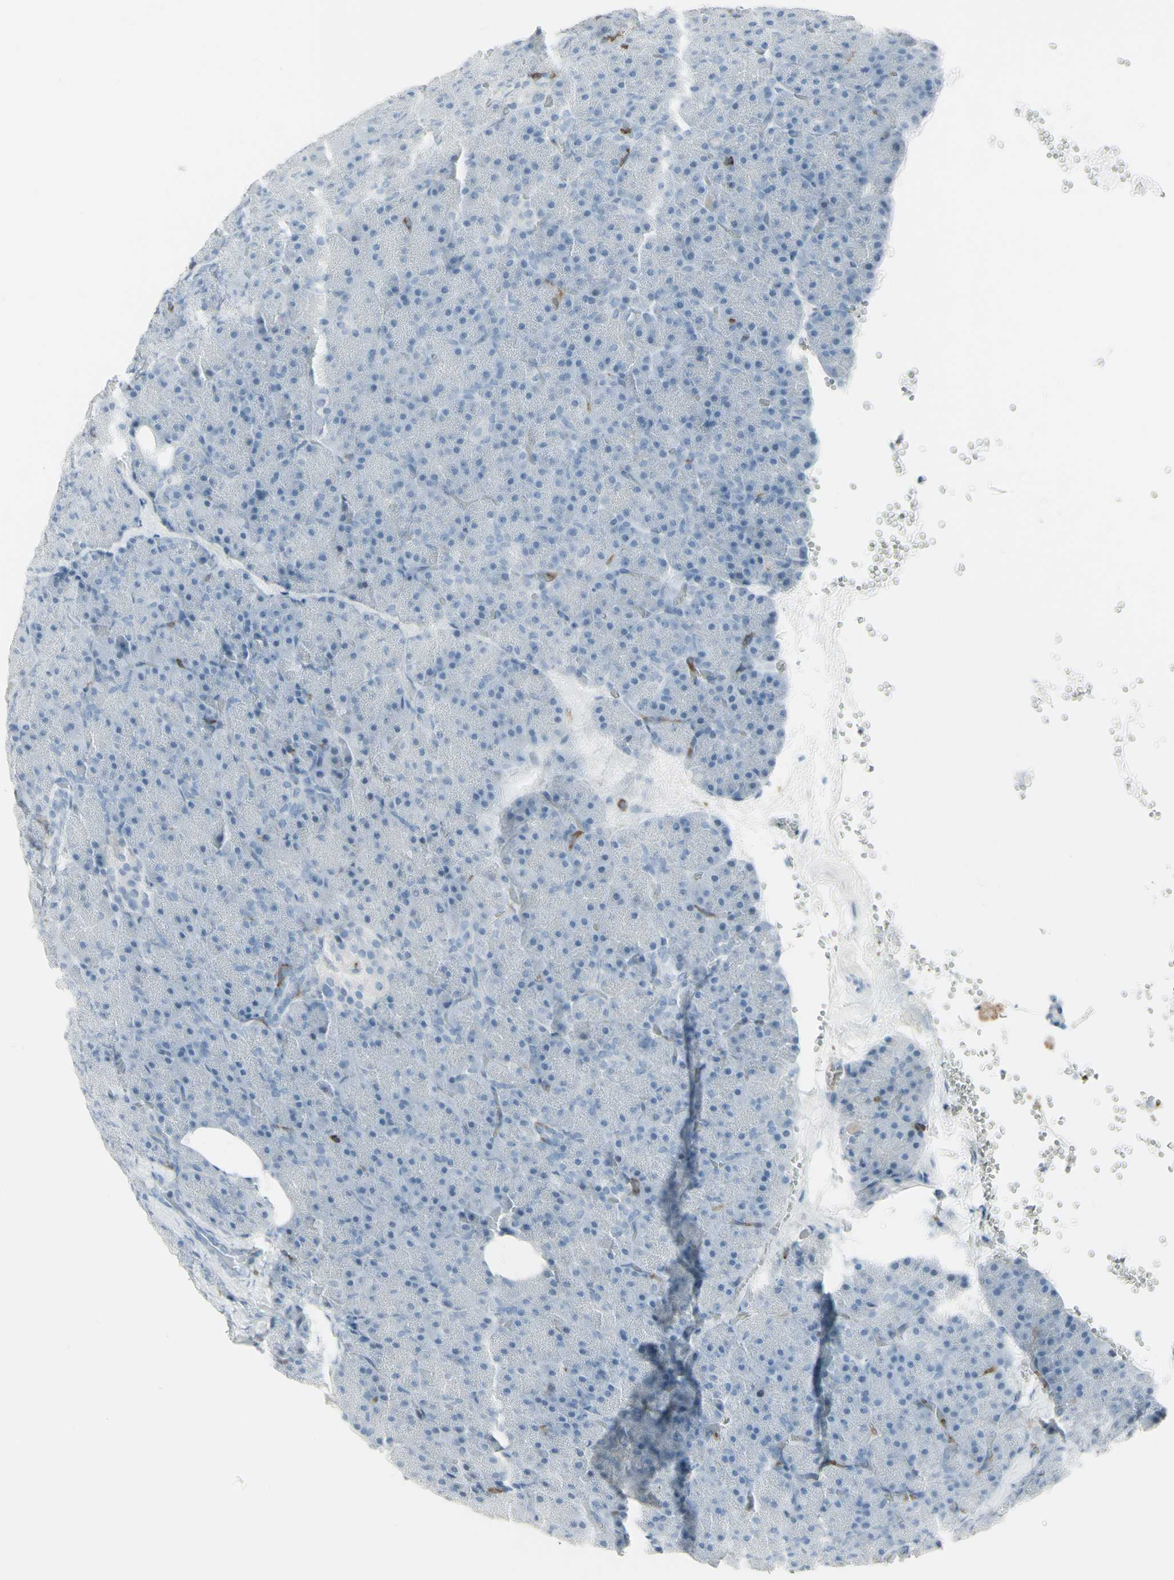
{"staining": {"intensity": "negative", "quantity": "none", "location": "none"}, "tissue": "pancreas", "cell_type": "Exocrine glandular cells", "image_type": "normal", "snomed": [{"axis": "morphology", "description": "Normal tissue, NOS"}, {"axis": "topography", "description": "Pancreas"}], "caption": "Immunohistochemical staining of benign pancreas reveals no significant staining in exocrine glandular cells.", "gene": "NRG1", "patient": {"sex": "female", "age": 35}}